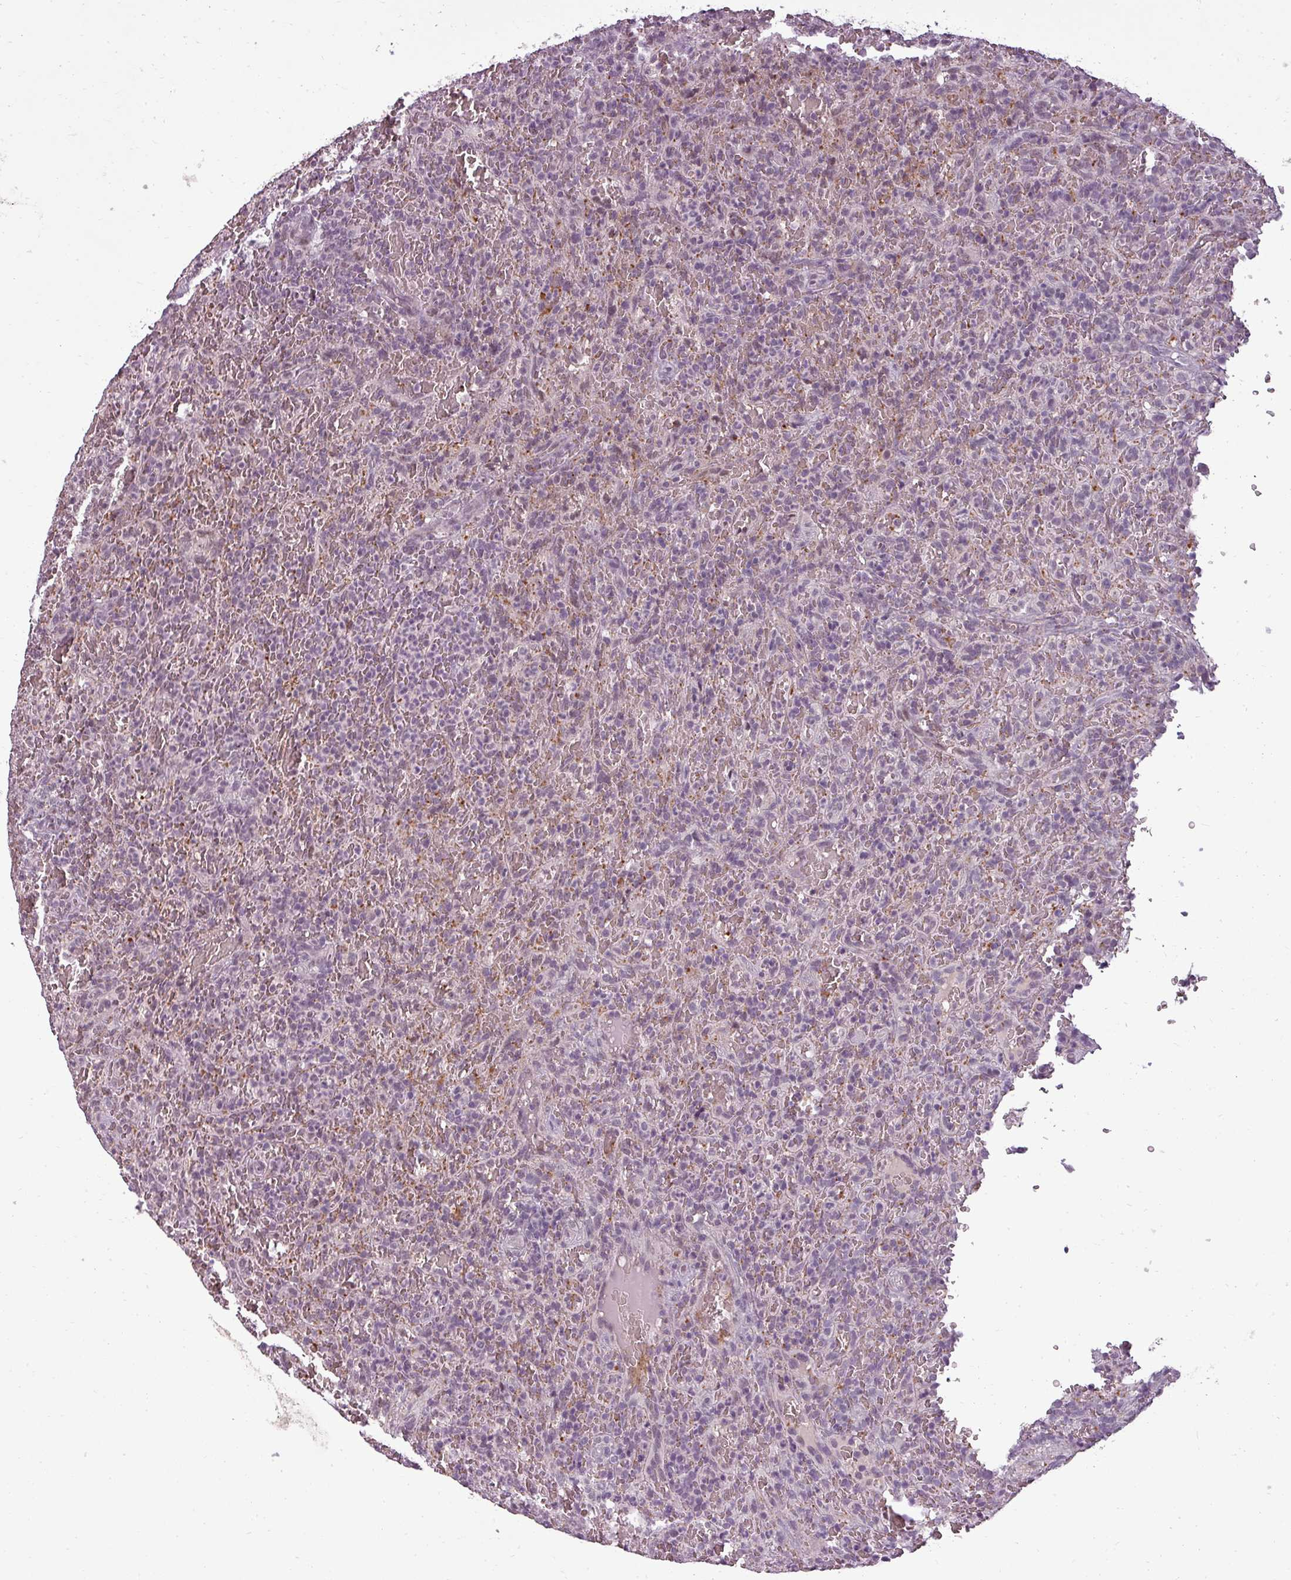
{"staining": {"intensity": "negative", "quantity": "none", "location": "none"}, "tissue": "lymphoma", "cell_type": "Tumor cells", "image_type": "cancer", "snomed": [{"axis": "morphology", "description": "Malignant lymphoma, non-Hodgkin's type, Low grade"}, {"axis": "topography", "description": "Spleen"}], "caption": "IHC of low-grade malignant lymphoma, non-Hodgkin's type reveals no staining in tumor cells.", "gene": "BCAS3", "patient": {"sex": "female", "age": 64}}